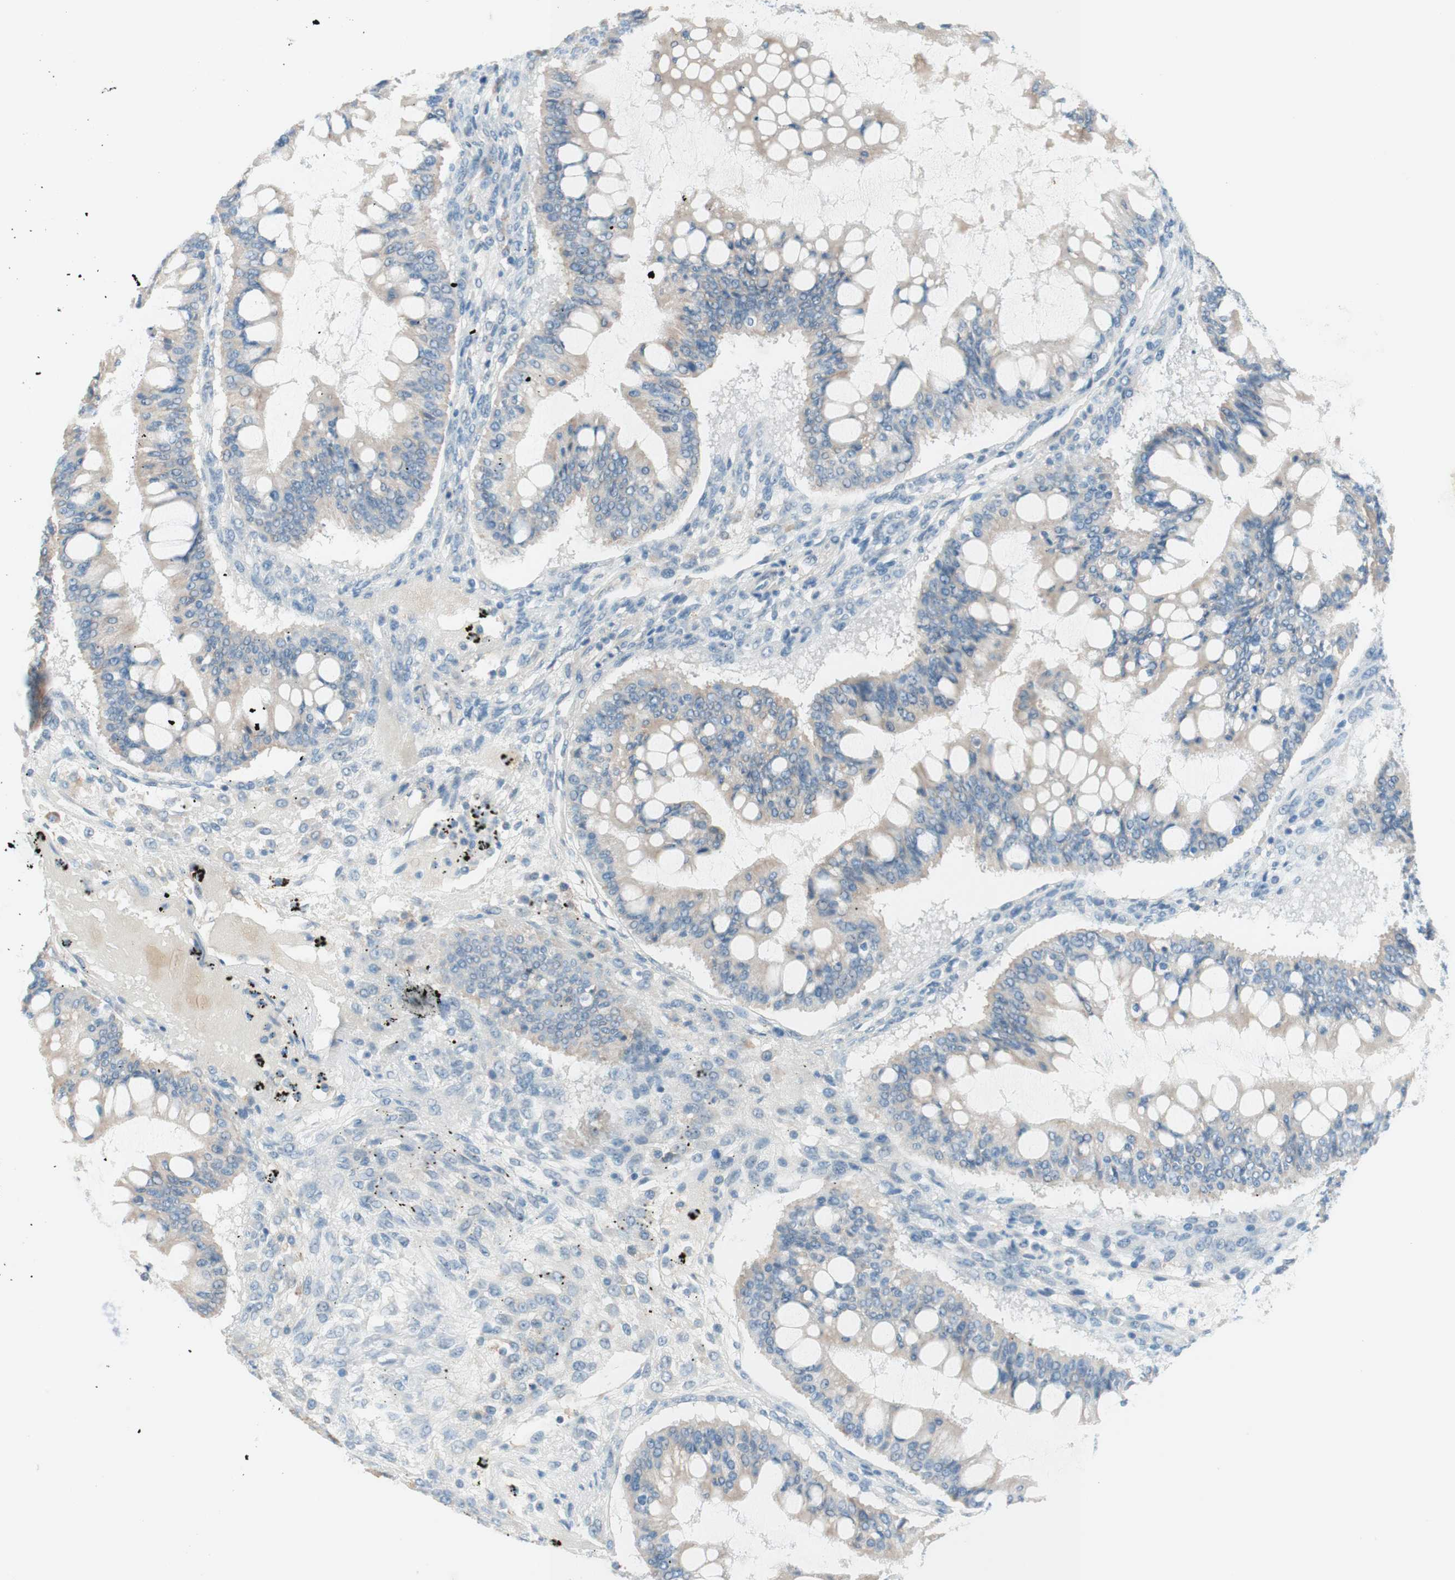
{"staining": {"intensity": "weak", "quantity": "25%-75%", "location": "cytoplasmic/membranous"}, "tissue": "ovarian cancer", "cell_type": "Tumor cells", "image_type": "cancer", "snomed": [{"axis": "morphology", "description": "Cystadenocarcinoma, mucinous, NOS"}, {"axis": "topography", "description": "Ovary"}], "caption": "The immunohistochemical stain highlights weak cytoplasmic/membranous expression in tumor cells of ovarian cancer tissue.", "gene": "JPH1", "patient": {"sex": "female", "age": 73}}